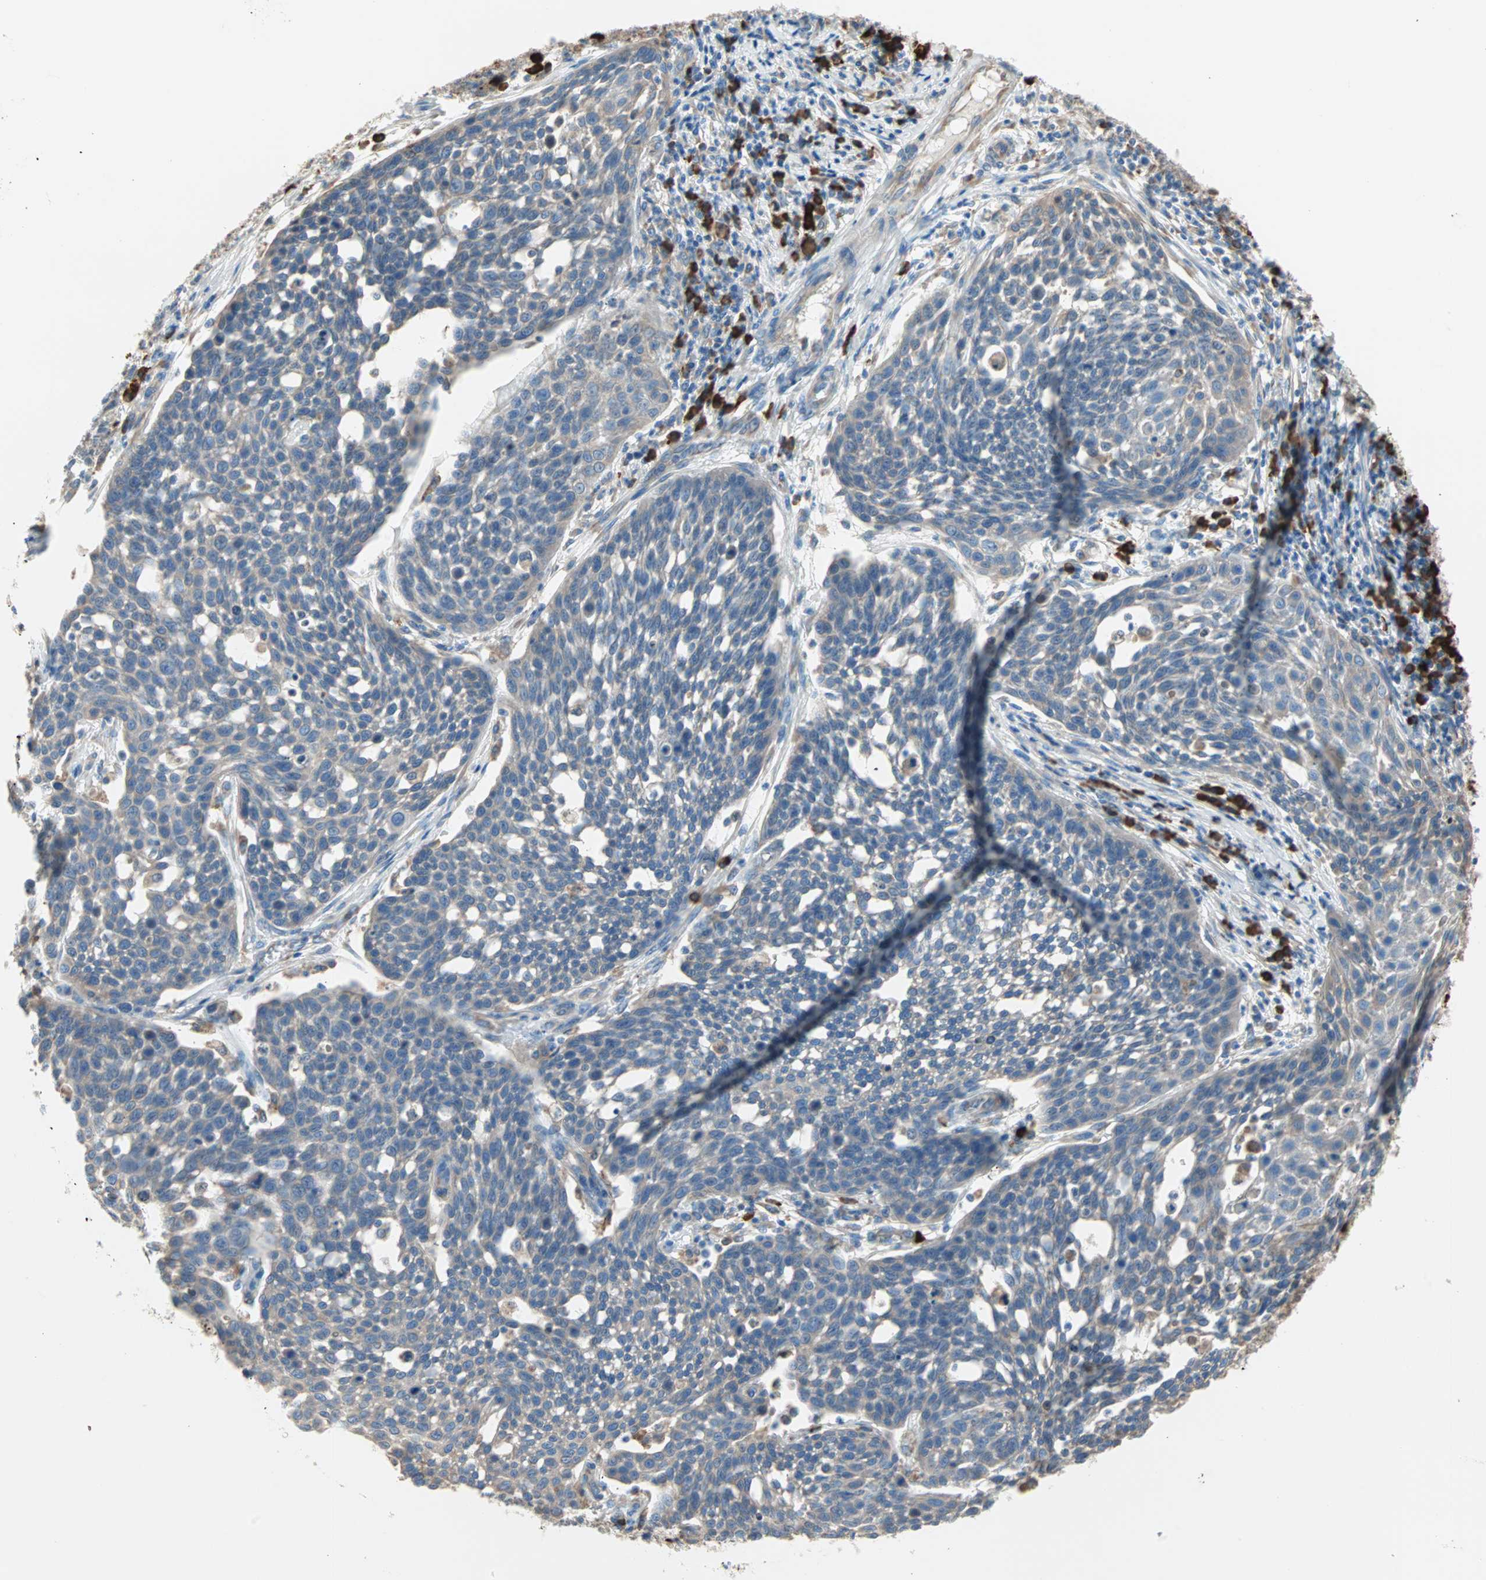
{"staining": {"intensity": "weak", "quantity": ">75%", "location": "cytoplasmic/membranous"}, "tissue": "cervical cancer", "cell_type": "Tumor cells", "image_type": "cancer", "snomed": [{"axis": "morphology", "description": "Squamous cell carcinoma, NOS"}, {"axis": "topography", "description": "Cervix"}], "caption": "Tumor cells exhibit low levels of weak cytoplasmic/membranous positivity in about >75% of cells in cervical cancer.", "gene": "PLCXD1", "patient": {"sex": "female", "age": 34}}